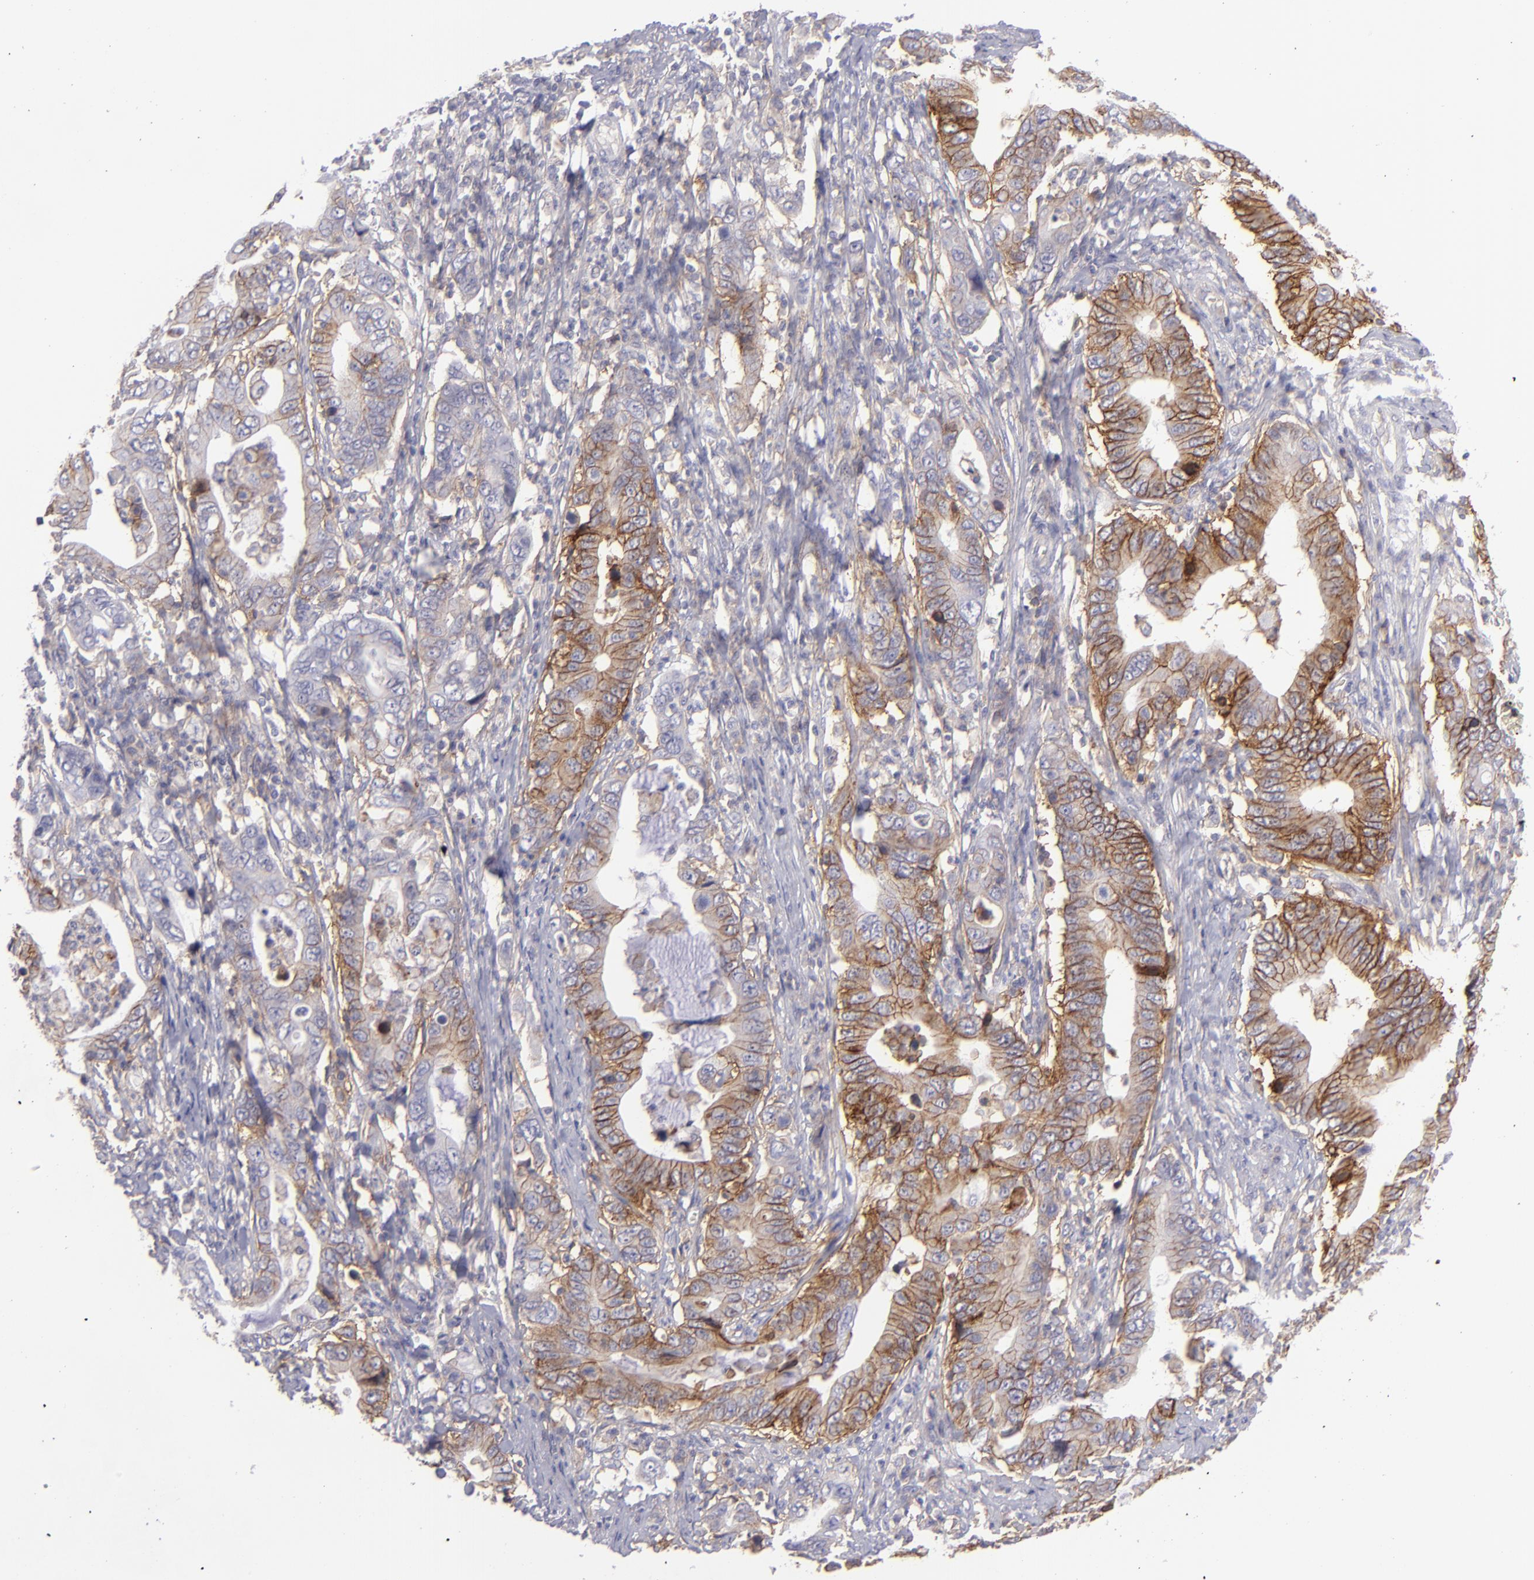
{"staining": {"intensity": "moderate", "quantity": "25%-75%", "location": "cytoplasmic/membranous"}, "tissue": "stomach cancer", "cell_type": "Tumor cells", "image_type": "cancer", "snomed": [{"axis": "morphology", "description": "Adenocarcinoma, NOS"}, {"axis": "topography", "description": "Stomach, upper"}], "caption": "Protein staining exhibits moderate cytoplasmic/membranous staining in approximately 25%-75% of tumor cells in stomach cancer (adenocarcinoma).", "gene": "BSG", "patient": {"sex": "male", "age": 63}}